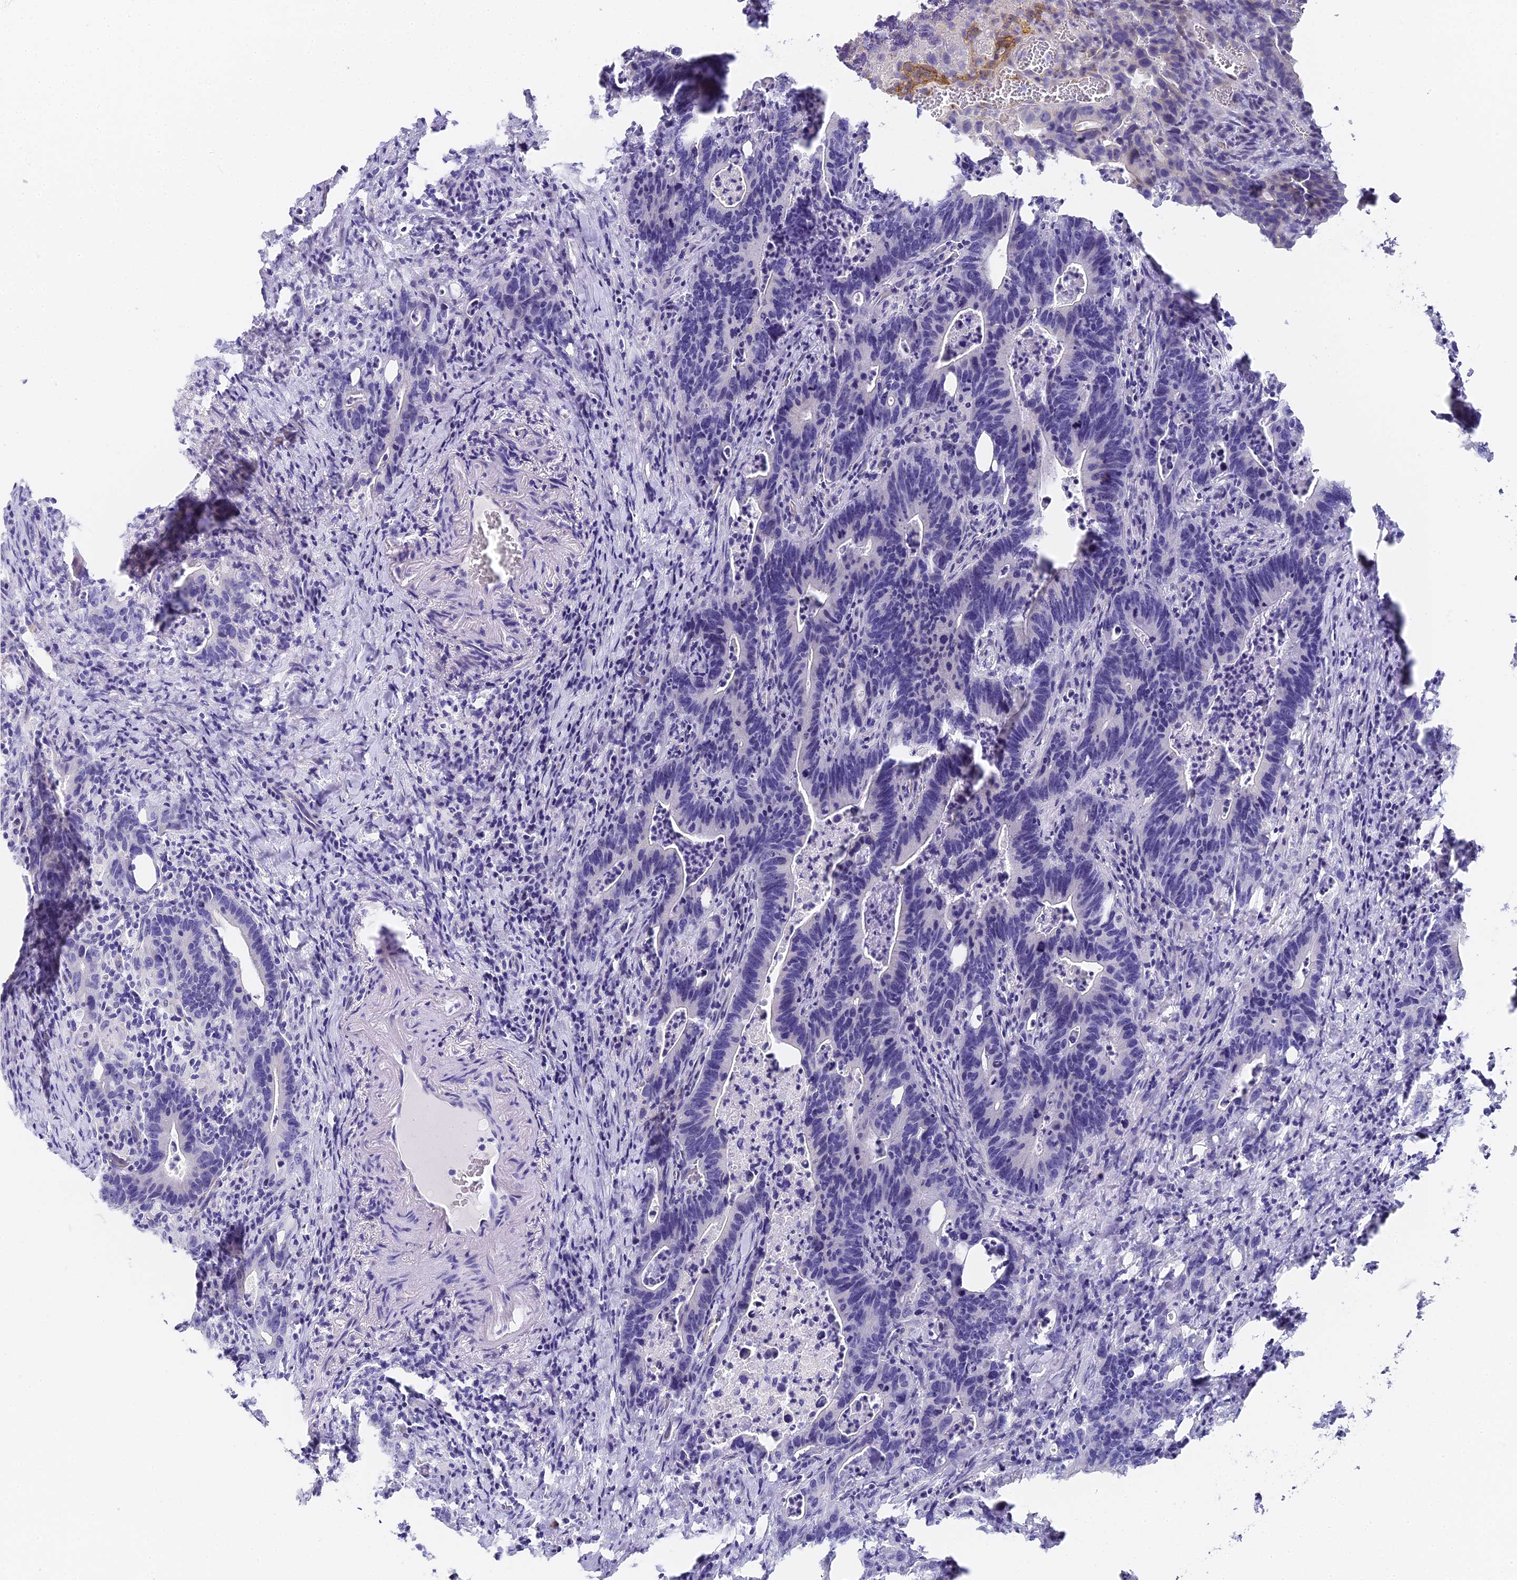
{"staining": {"intensity": "negative", "quantity": "none", "location": "none"}, "tissue": "colorectal cancer", "cell_type": "Tumor cells", "image_type": "cancer", "snomed": [{"axis": "morphology", "description": "Adenocarcinoma, NOS"}, {"axis": "topography", "description": "Colon"}], "caption": "An immunohistochemistry micrograph of colorectal cancer (adenocarcinoma) is shown. There is no staining in tumor cells of colorectal cancer (adenocarcinoma).", "gene": "GJA1", "patient": {"sex": "female", "age": 75}}